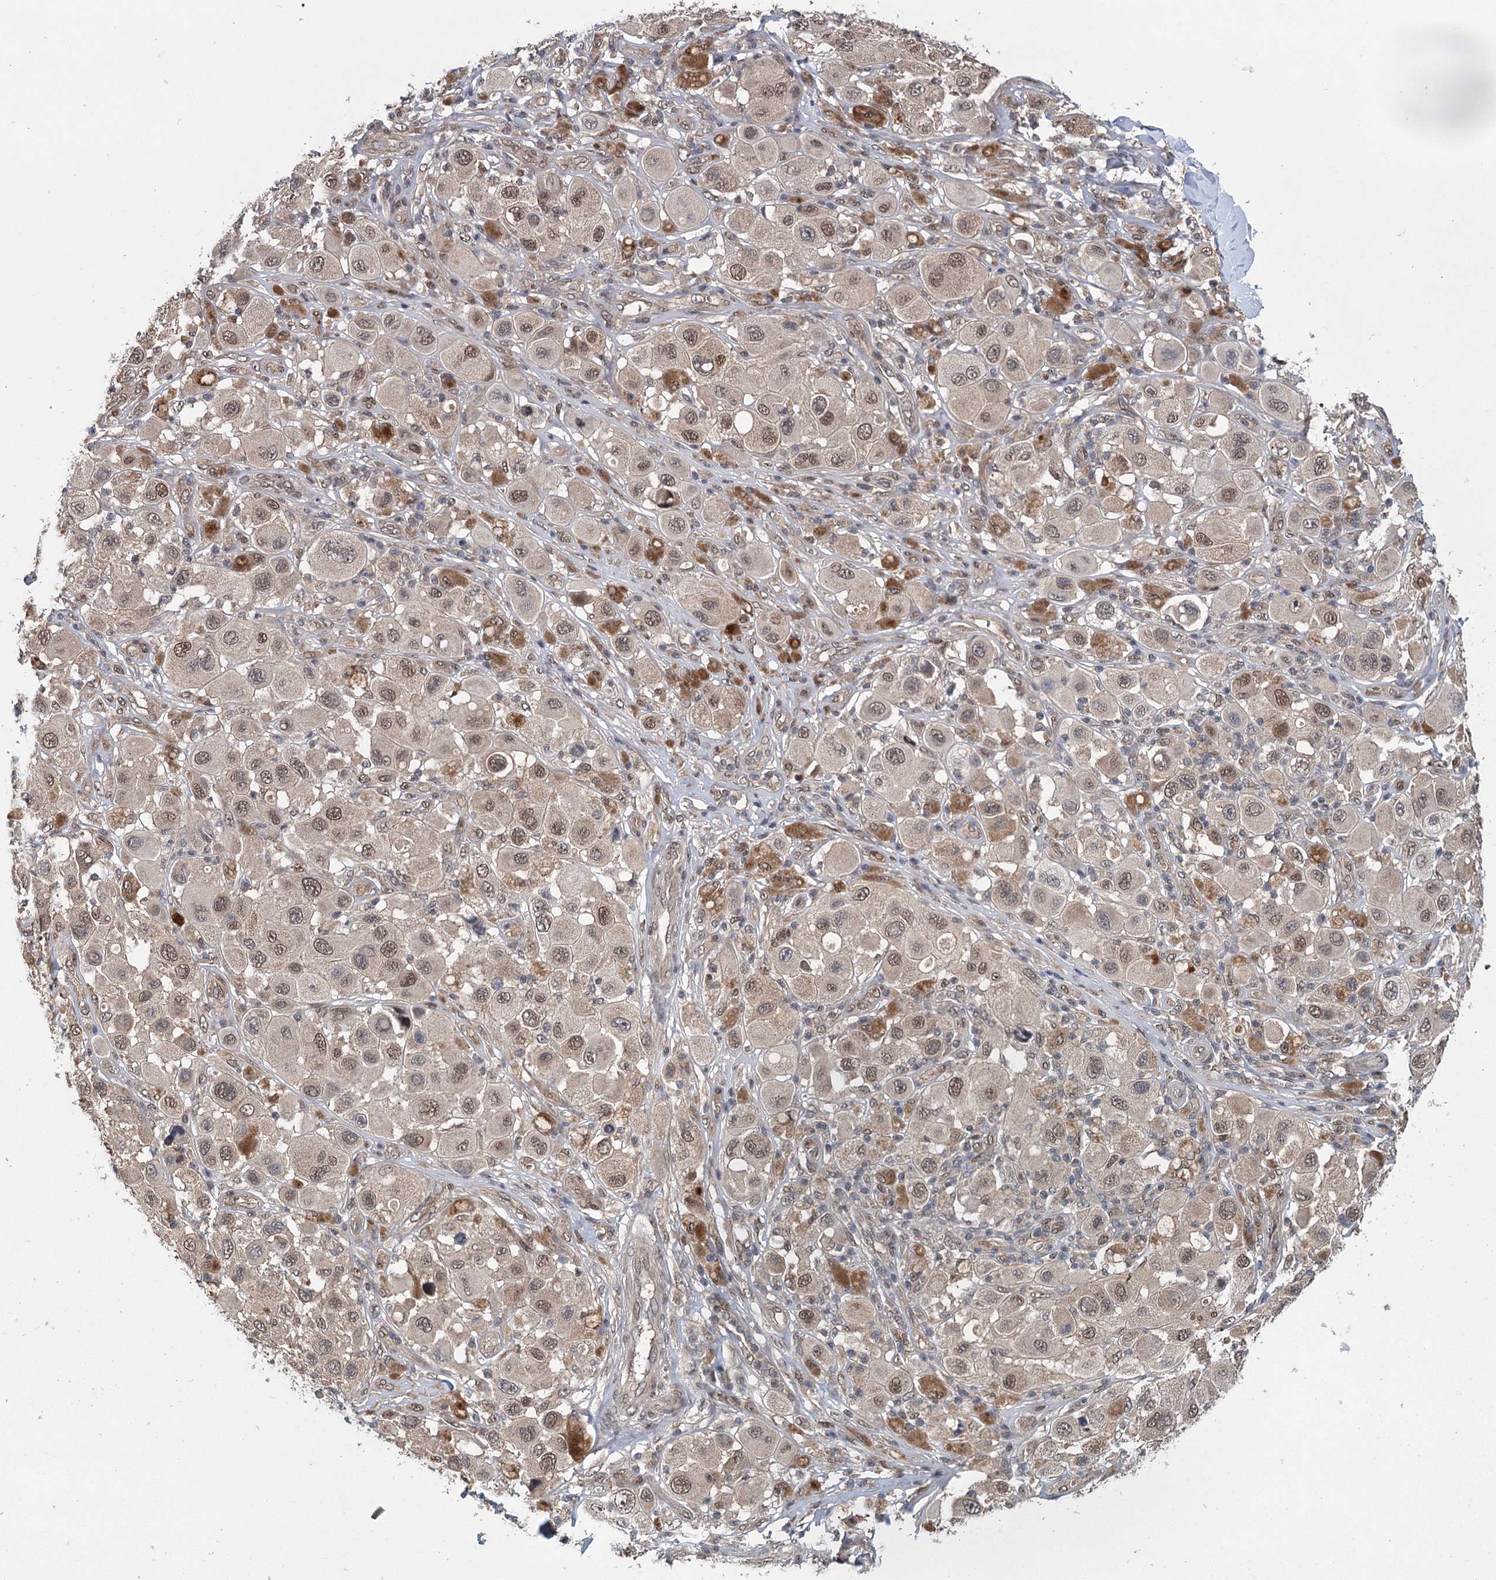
{"staining": {"intensity": "moderate", "quantity": "25%-75%", "location": "nuclear"}, "tissue": "melanoma", "cell_type": "Tumor cells", "image_type": "cancer", "snomed": [{"axis": "morphology", "description": "Malignant melanoma, Metastatic site"}, {"axis": "topography", "description": "Skin"}], "caption": "A micrograph of human melanoma stained for a protein displays moderate nuclear brown staining in tumor cells. The staining was performed using DAB (3,3'-diaminobenzidine), with brown indicating positive protein expression. Nuclei are stained blue with hematoxylin.", "gene": "MYG1", "patient": {"sex": "male", "age": 41}}